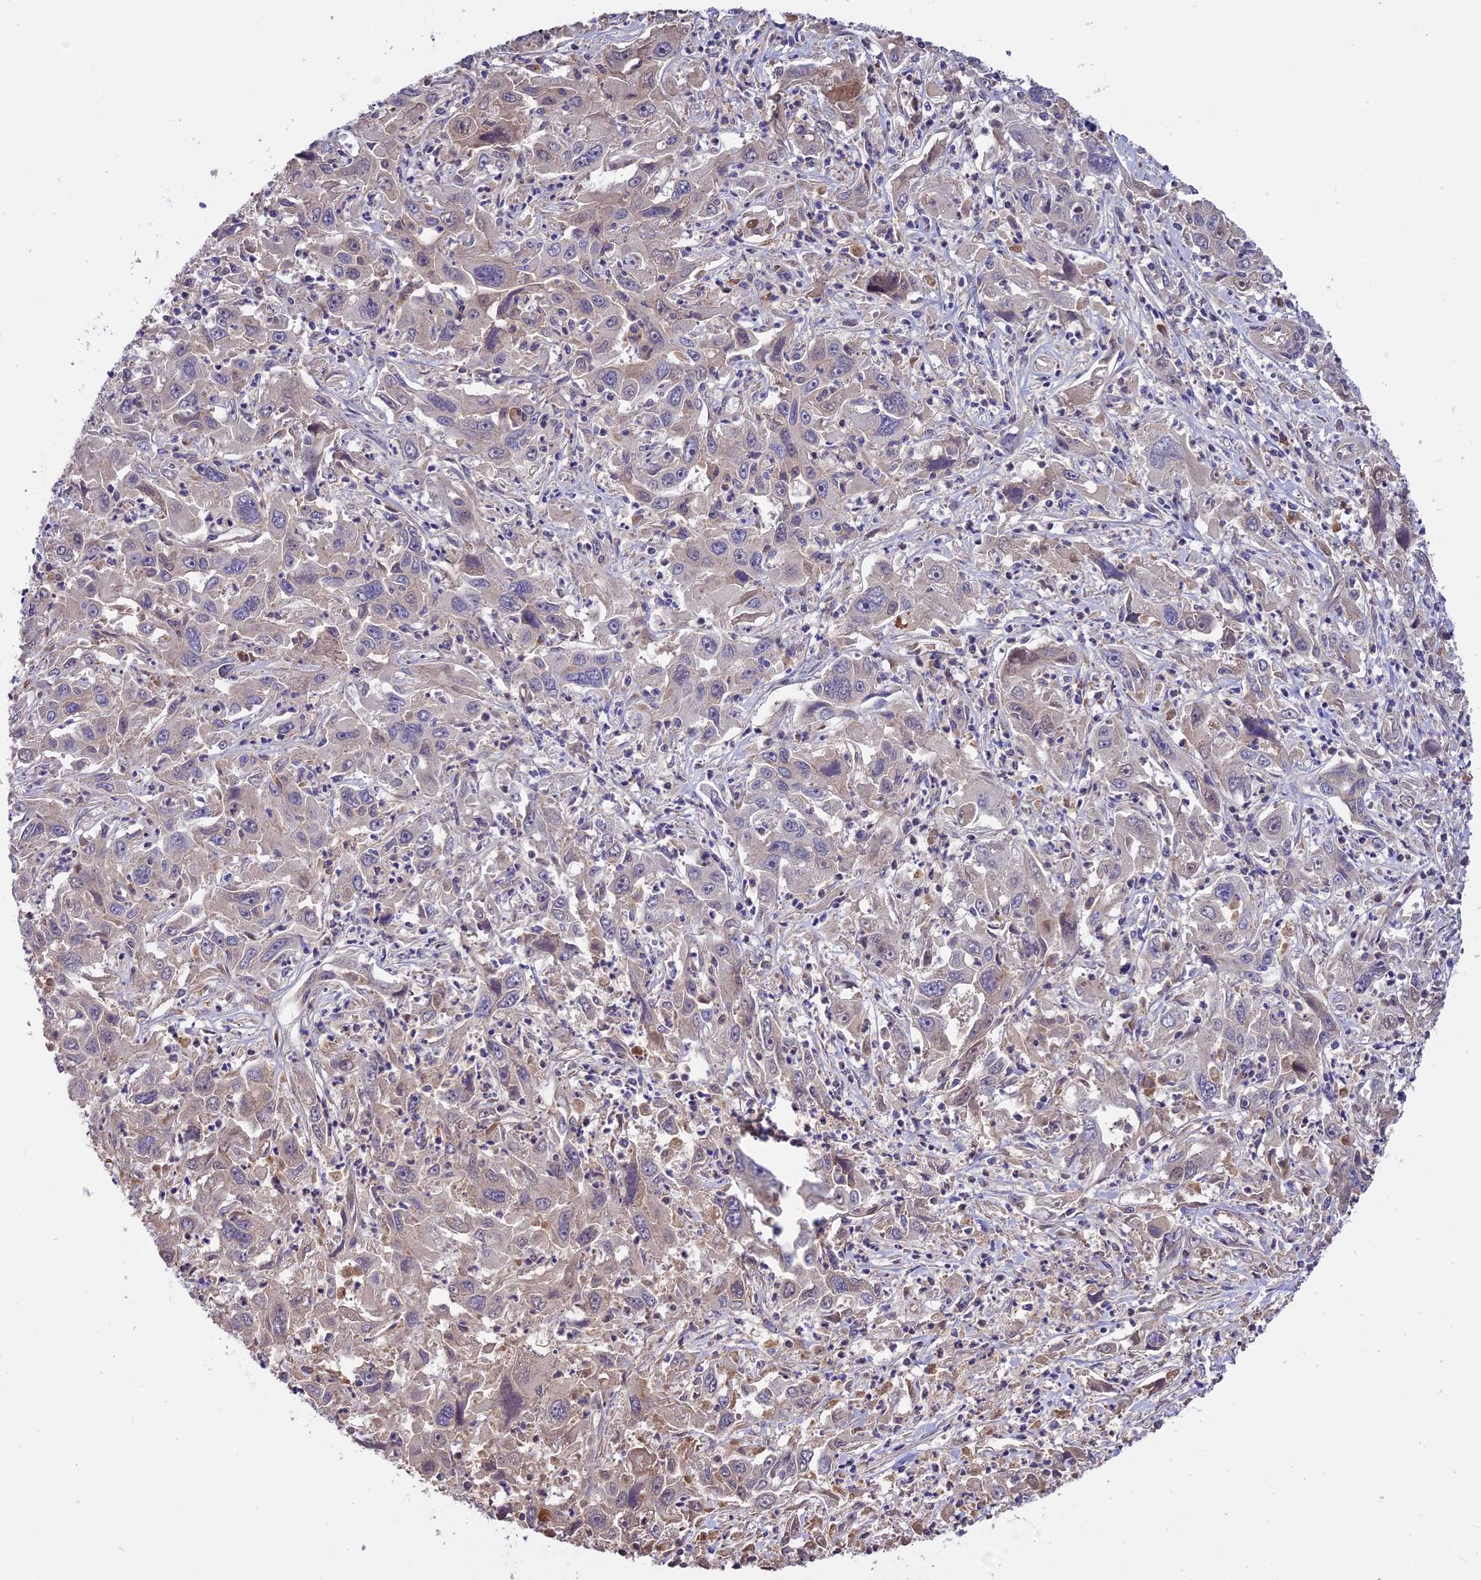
{"staining": {"intensity": "negative", "quantity": "none", "location": "none"}, "tissue": "liver cancer", "cell_type": "Tumor cells", "image_type": "cancer", "snomed": [{"axis": "morphology", "description": "Carcinoma, Hepatocellular, NOS"}, {"axis": "topography", "description": "Liver"}], "caption": "A histopathology image of hepatocellular carcinoma (liver) stained for a protein exhibits no brown staining in tumor cells.", "gene": "SETD6", "patient": {"sex": "male", "age": 63}}